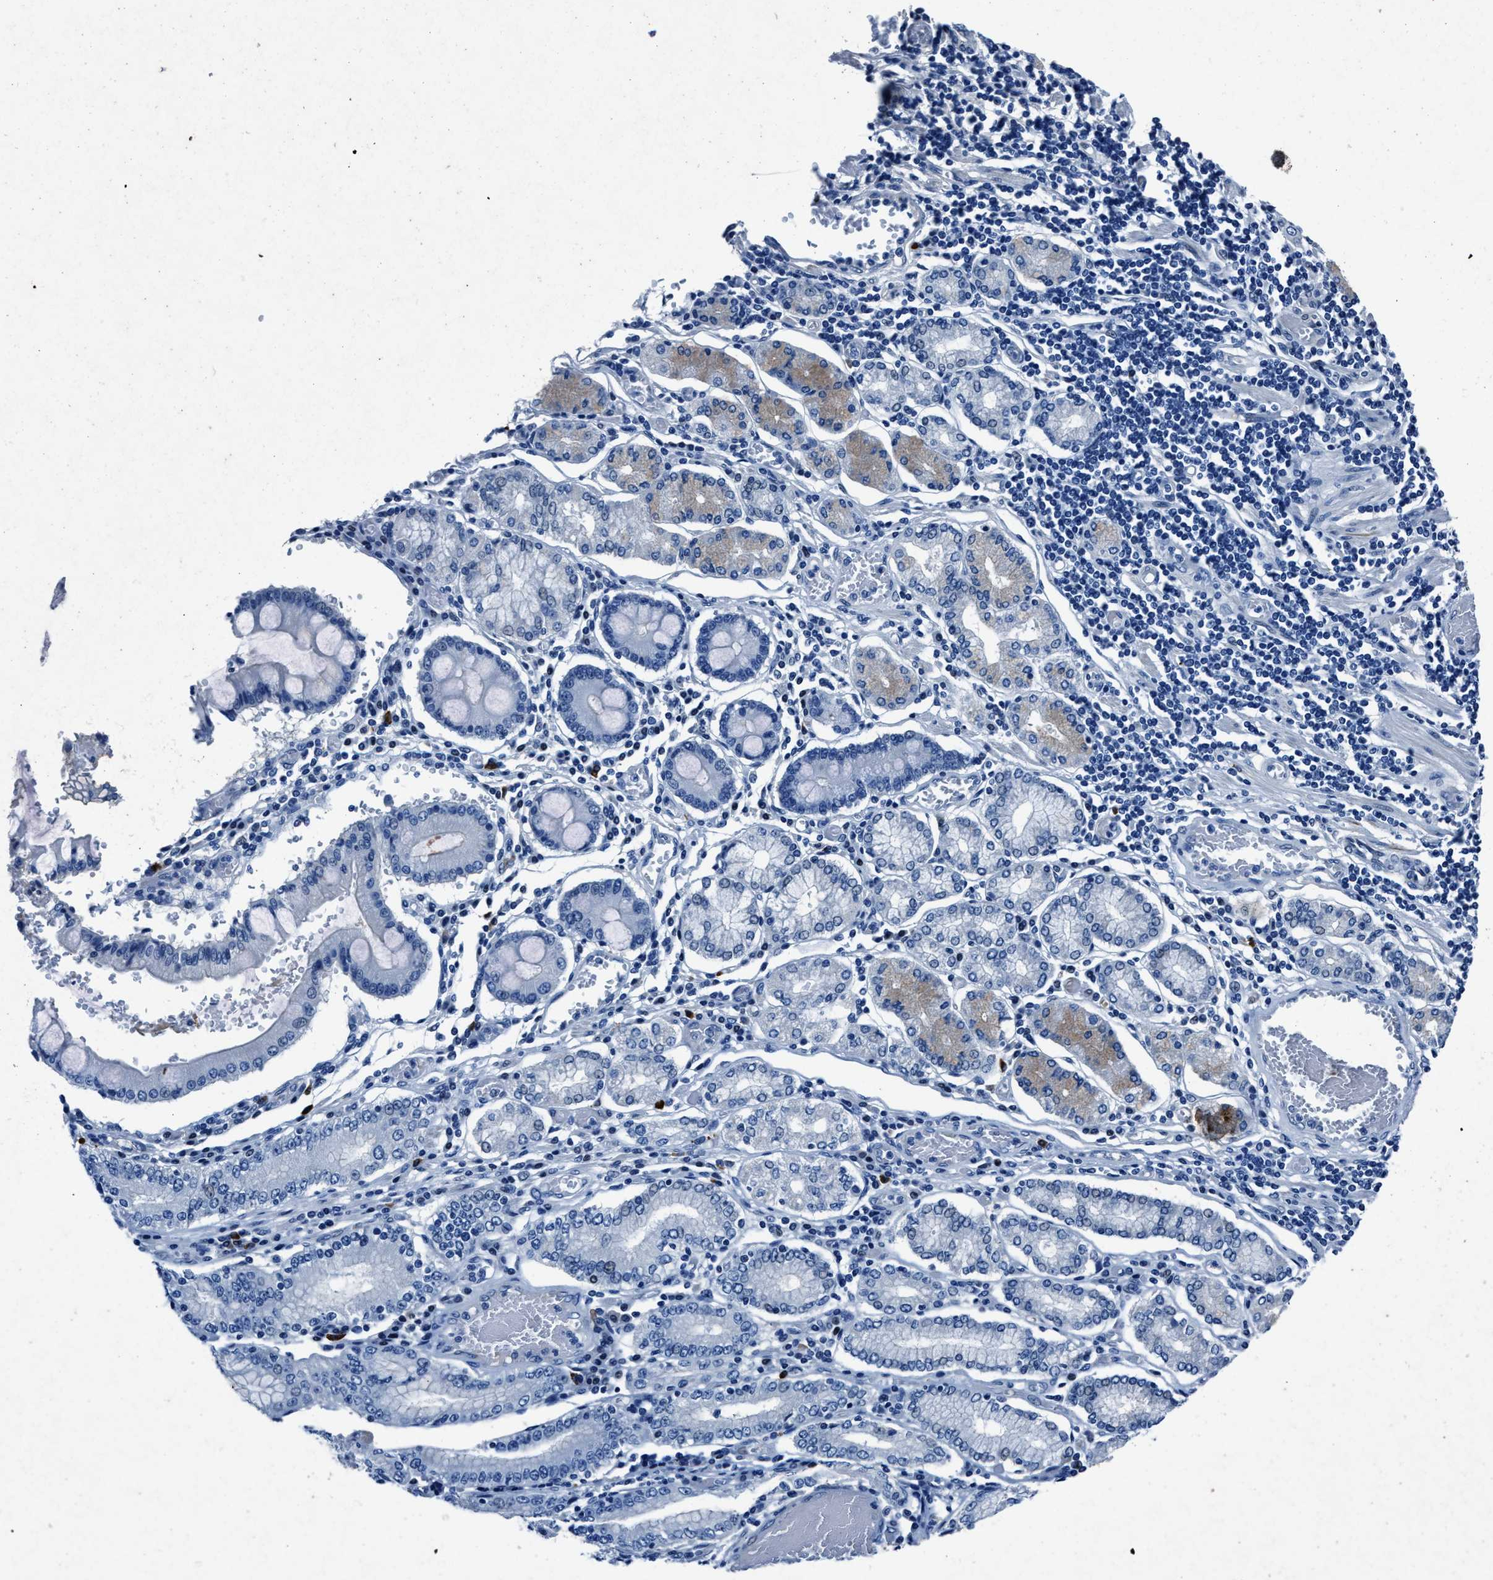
{"staining": {"intensity": "negative", "quantity": "none", "location": "none"}, "tissue": "stomach cancer", "cell_type": "Tumor cells", "image_type": "cancer", "snomed": [{"axis": "morphology", "description": "Adenocarcinoma, NOS"}, {"axis": "topography", "description": "Stomach"}], "caption": "This photomicrograph is of stomach adenocarcinoma stained with immunohistochemistry (IHC) to label a protein in brown with the nuclei are counter-stained blue. There is no expression in tumor cells.", "gene": "NACAD", "patient": {"sex": "female", "age": 73}}